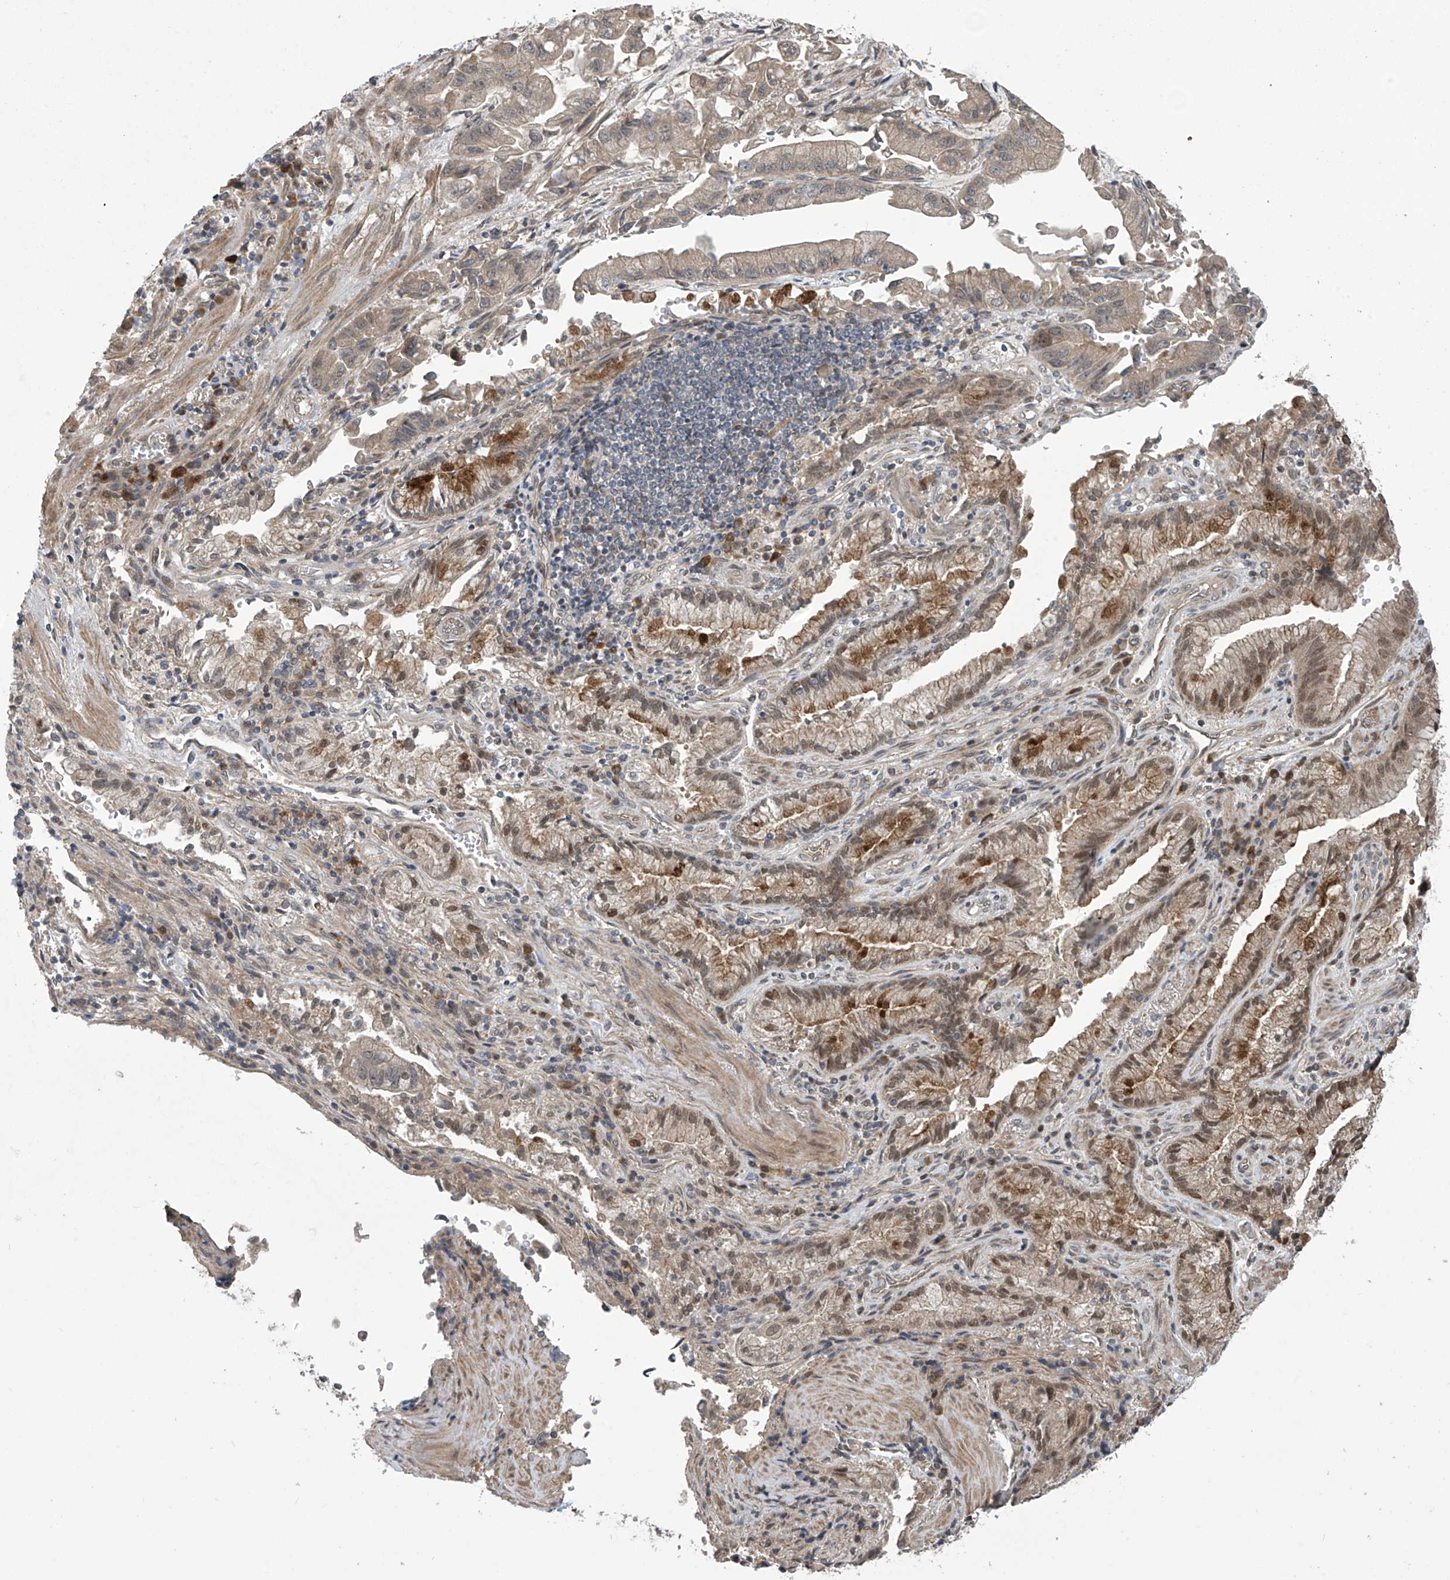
{"staining": {"intensity": "moderate", "quantity": "25%-75%", "location": "cytoplasmic/membranous,nuclear"}, "tissue": "stomach cancer", "cell_type": "Tumor cells", "image_type": "cancer", "snomed": [{"axis": "morphology", "description": "Adenocarcinoma, NOS"}, {"axis": "topography", "description": "Stomach"}], "caption": "Protein analysis of stomach cancer tissue shows moderate cytoplasmic/membranous and nuclear expression in approximately 25%-75% of tumor cells.", "gene": "ABHD13", "patient": {"sex": "male", "age": 62}}